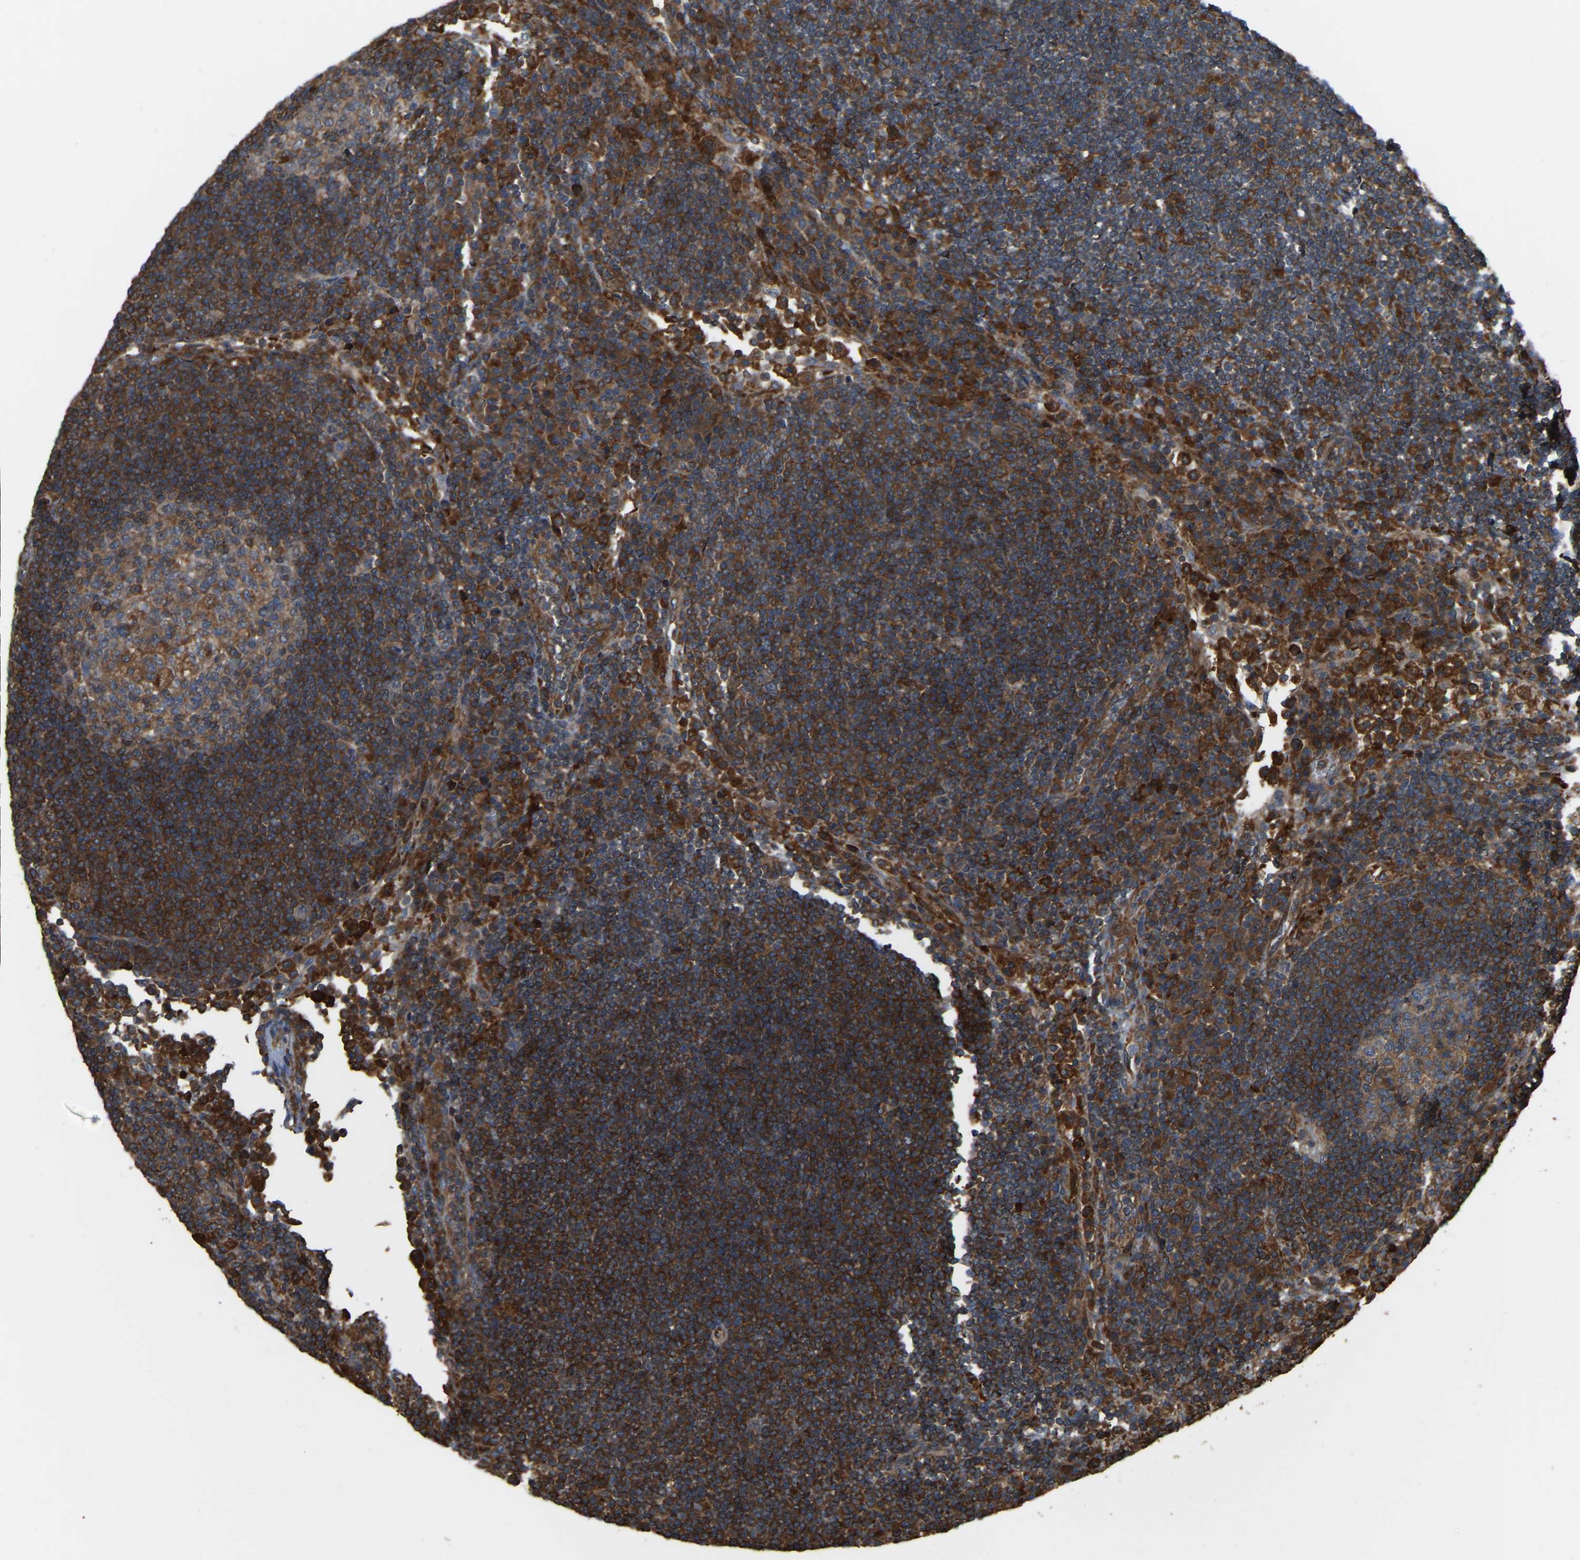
{"staining": {"intensity": "moderate", "quantity": ">75%", "location": "cytoplasmic/membranous"}, "tissue": "lymph node", "cell_type": "Germinal center cells", "image_type": "normal", "snomed": [{"axis": "morphology", "description": "Normal tissue, NOS"}, {"axis": "topography", "description": "Lymph node"}], "caption": "An image of human lymph node stained for a protein shows moderate cytoplasmic/membranous brown staining in germinal center cells. (Stains: DAB in brown, nuclei in blue, Microscopy: brightfield microscopy at high magnification).", "gene": "SAMD9L", "patient": {"sex": "female", "age": 53}}